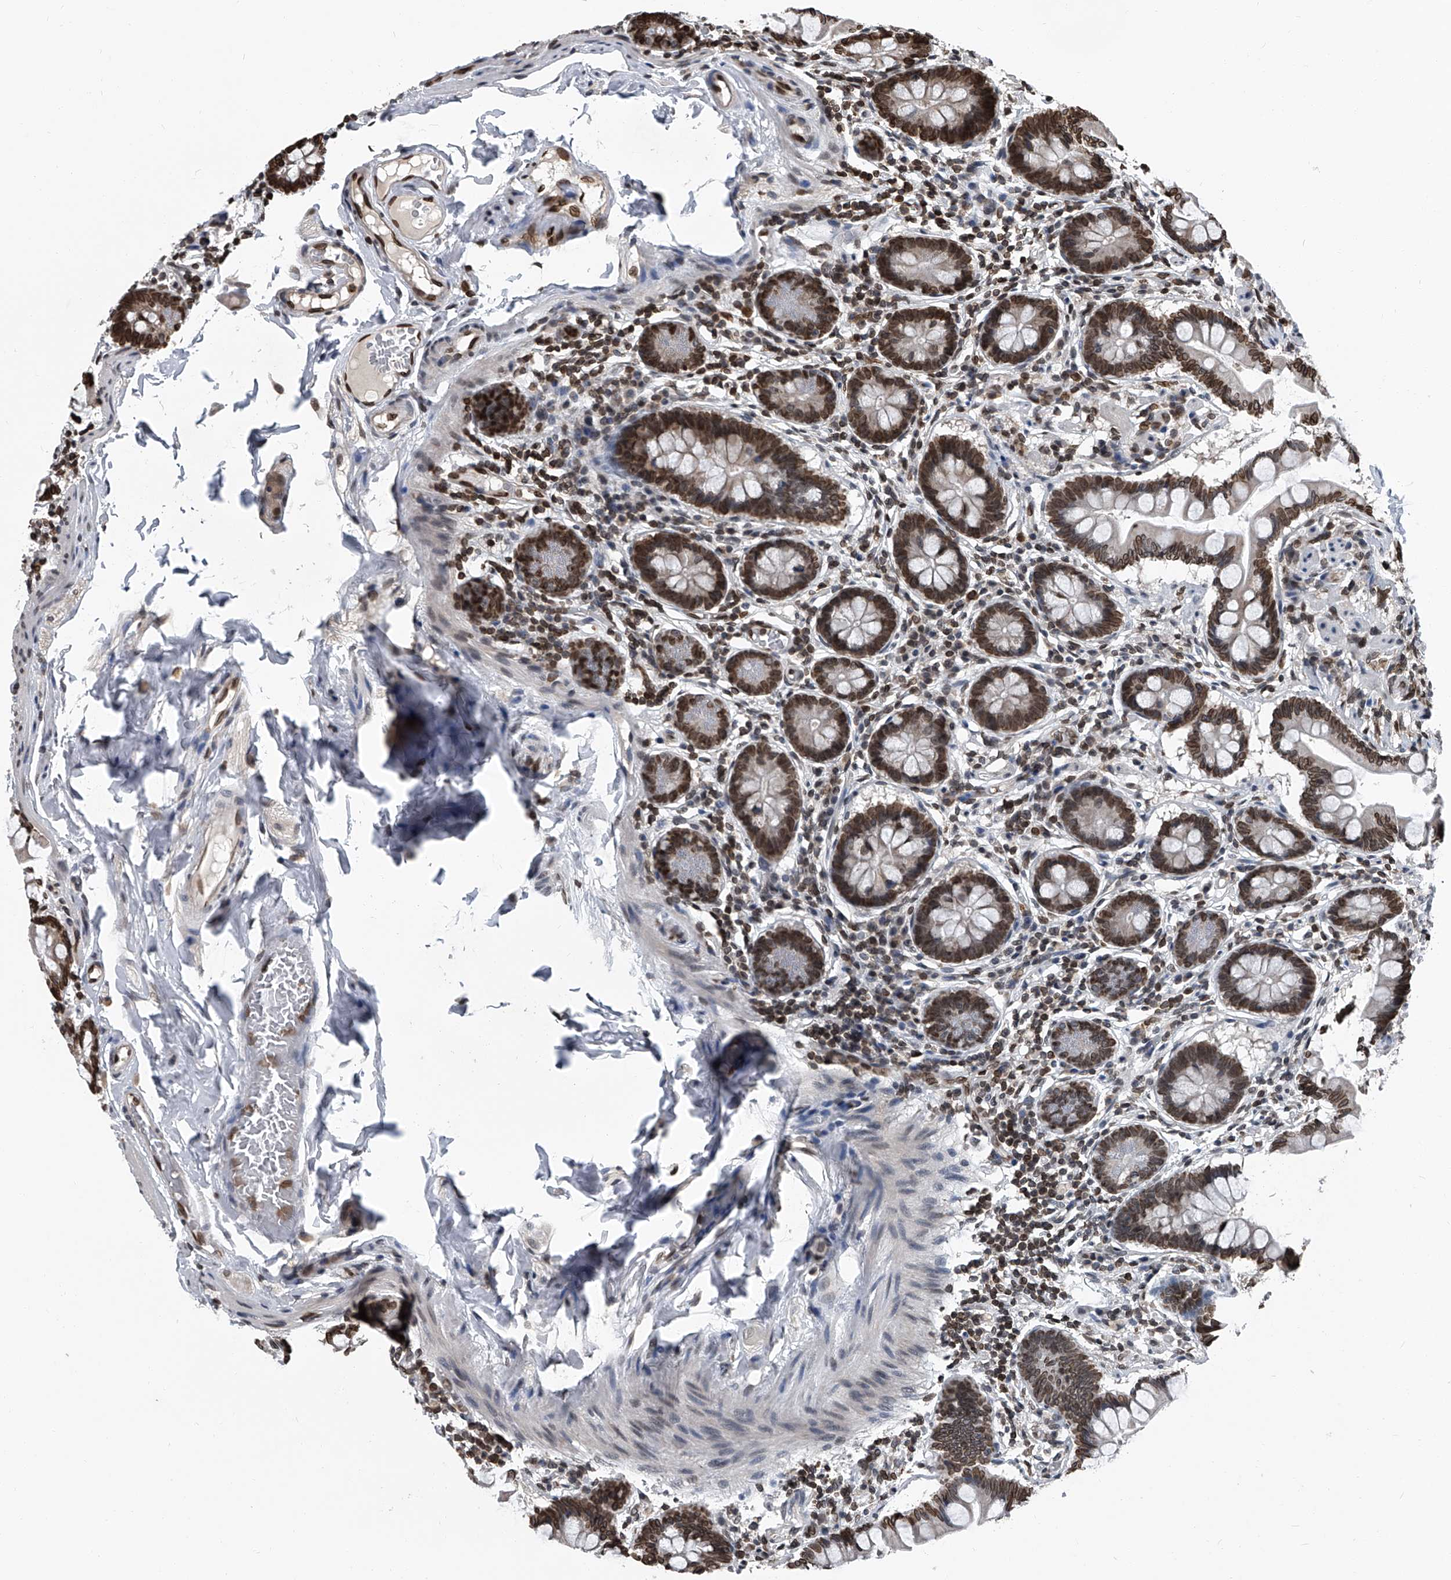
{"staining": {"intensity": "moderate", "quantity": ">75%", "location": "cytoplasmic/membranous,nuclear"}, "tissue": "small intestine", "cell_type": "Glandular cells", "image_type": "normal", "snomed": [{"axis": "morphology", "description": "Normal tissue, NOS"}, {"axis": "topography", "description": "Small intestine"}], "caption": "Protein expression analysis of normal small intestine demonstrates moderate cytoplasmic/membranous,nuclear expression in approximately >75% of glandular cells. The protein is stained brown, and the nuclei are stained in blue (DAB (3,3'-diaminobenzidine) IHC with brightfield microscopy, high magnification).", "gene": "PHF20", "patient": {"sex": "male", "age": 41}}